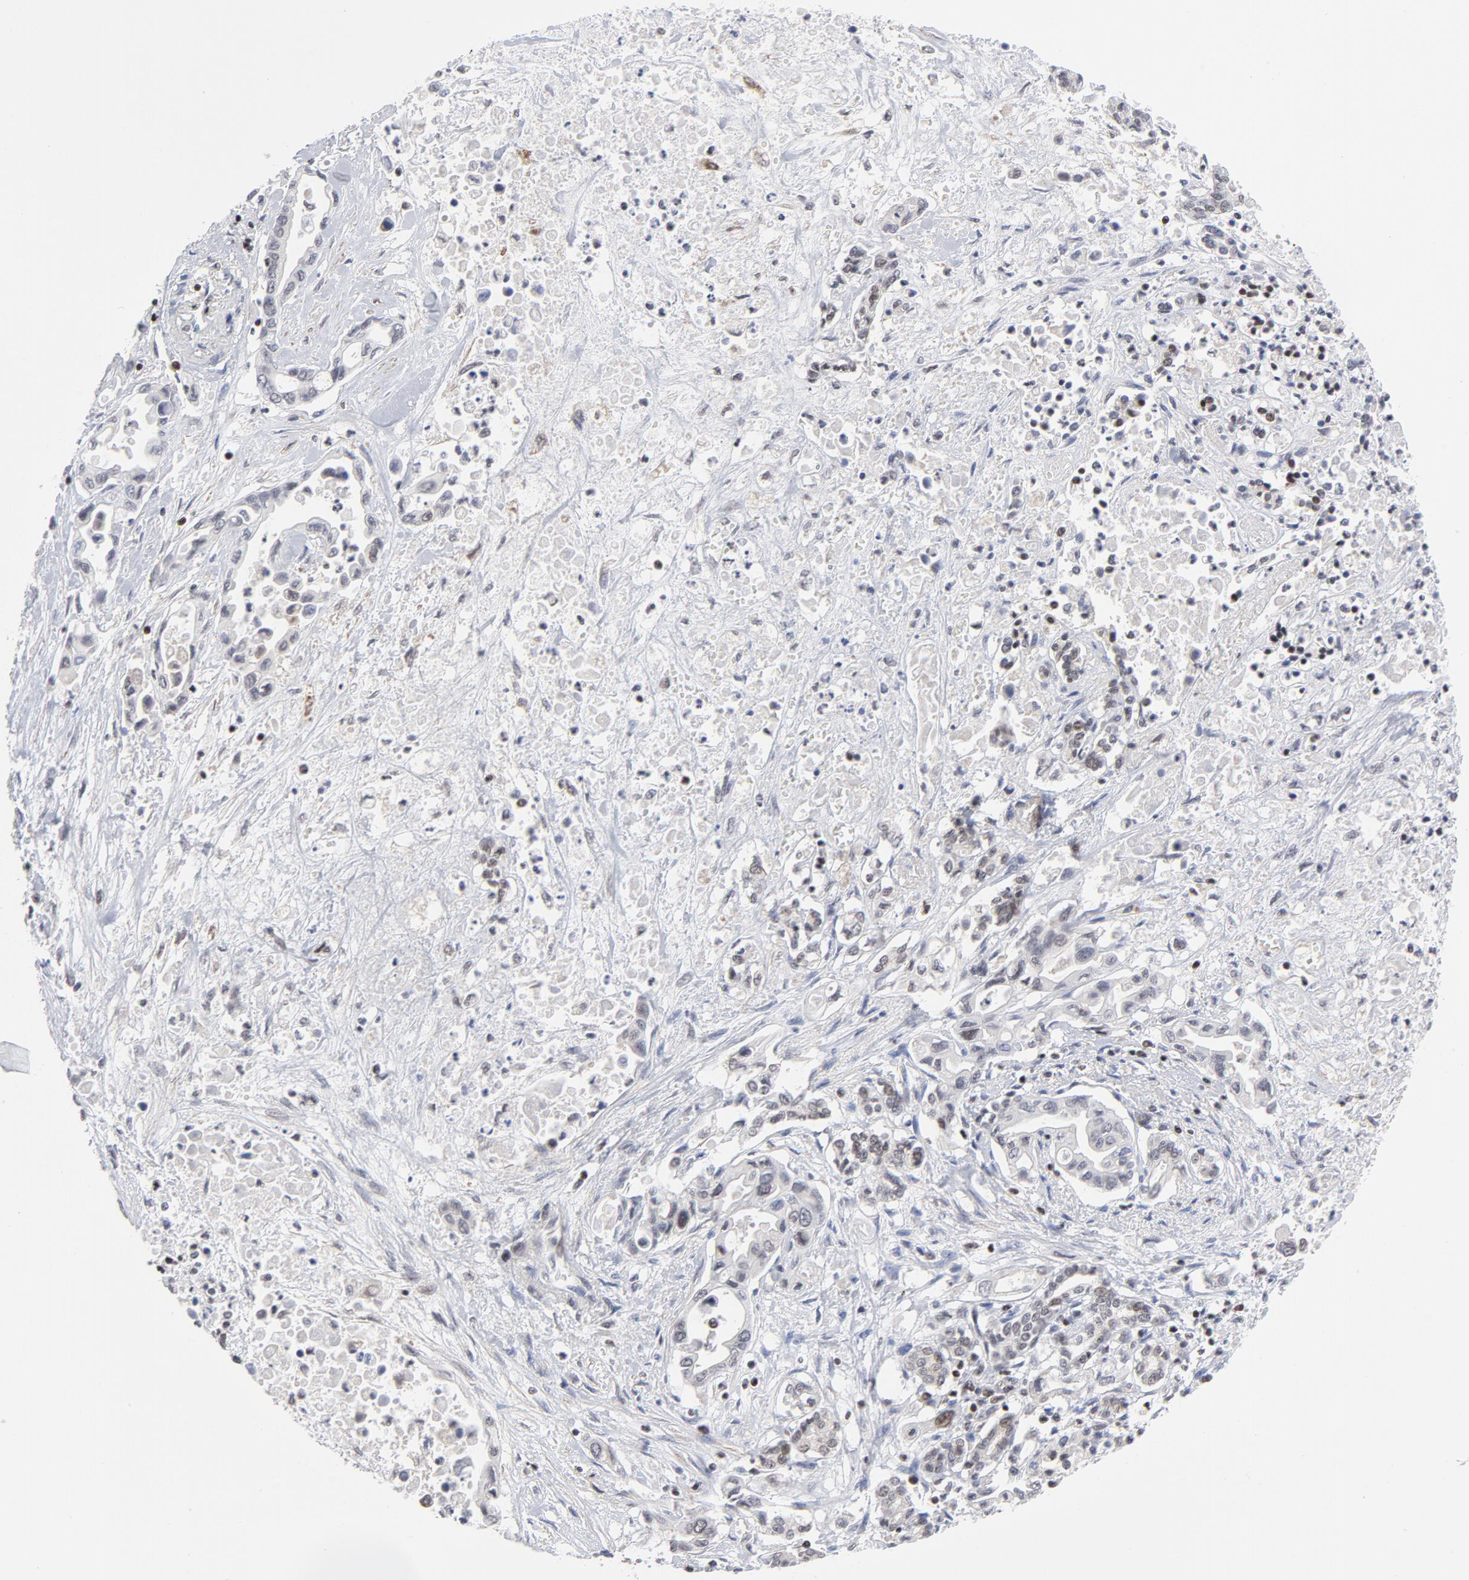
{"staining": {"intensity": "negative", "quantity": "none", "location": "none"}, "tissue": "pancreatic cancer", "cell_type": "Tumor cells", "image_type": "cancer", "snomed": [{"axis": "morphology", "description": "Adenocarcinoma, NOS"}, {"axis": "topography", "description": "Pancreas"}], "caption": "Histopathology image shows no significant protein positivity in tumor cells of pancreatic cancer (adenocarcinoma).", "gene": "CTCF", "patient": {"sex": "female", "age": 57}}